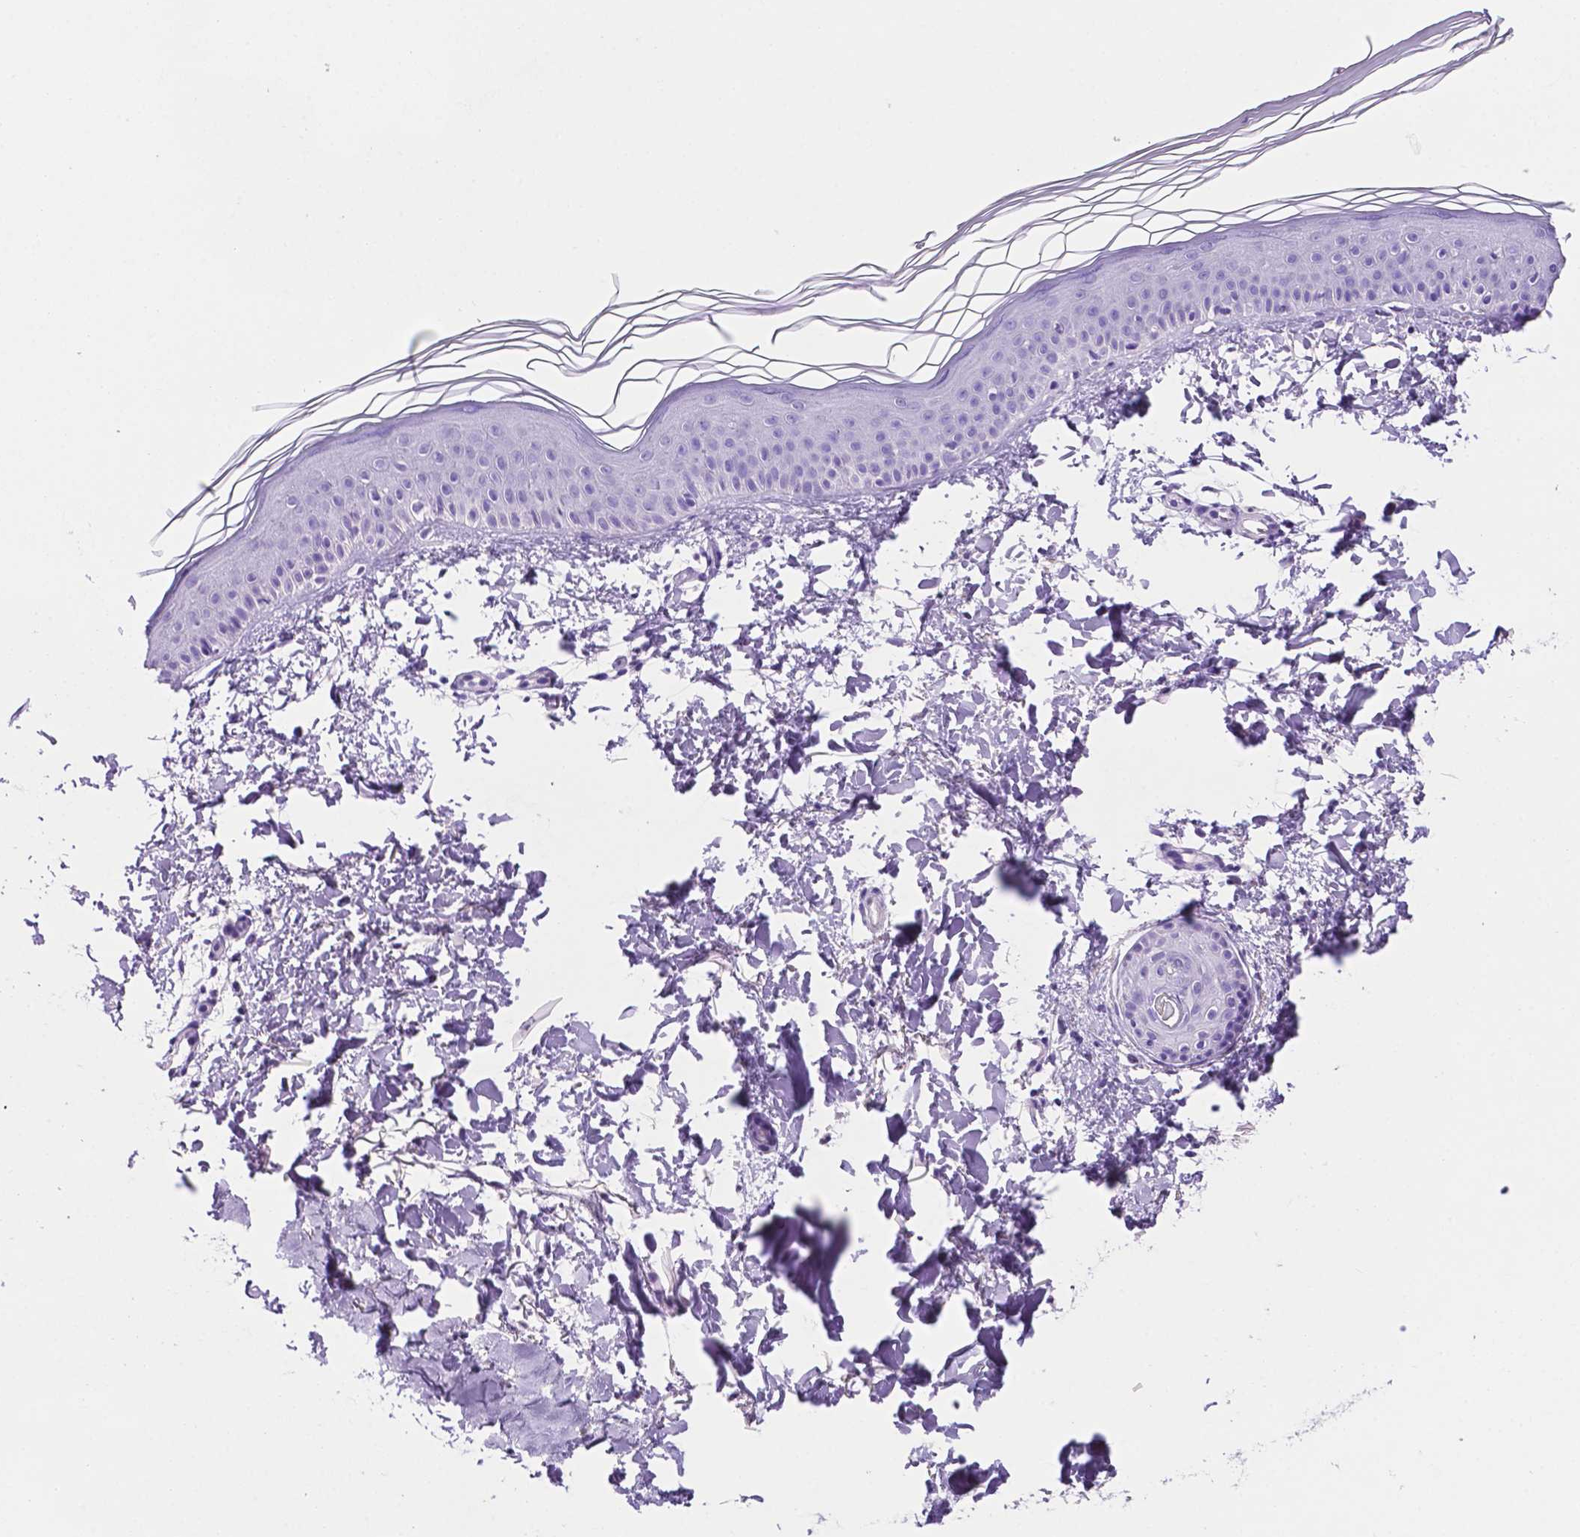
{"staining": {"intensity": "negative", "quantity": "none", "location": "none"}, "tissue": "skin", "cell_type": "Fibroblasts", "image_type": "normal", "snomed": [{"axis": "morphology", "description": "Normal tissue, NOS"}, {"axis": "topography", "description": "Skin"}], "caption": "This image is of normal skin stained with immunohistochemistry to label a protein in brown with the nuclei are counter-stained blue. There is no positivity in fibroblasts.", "gene": "CEACAM7", "patient": {"sex": "female", "age": 62}}